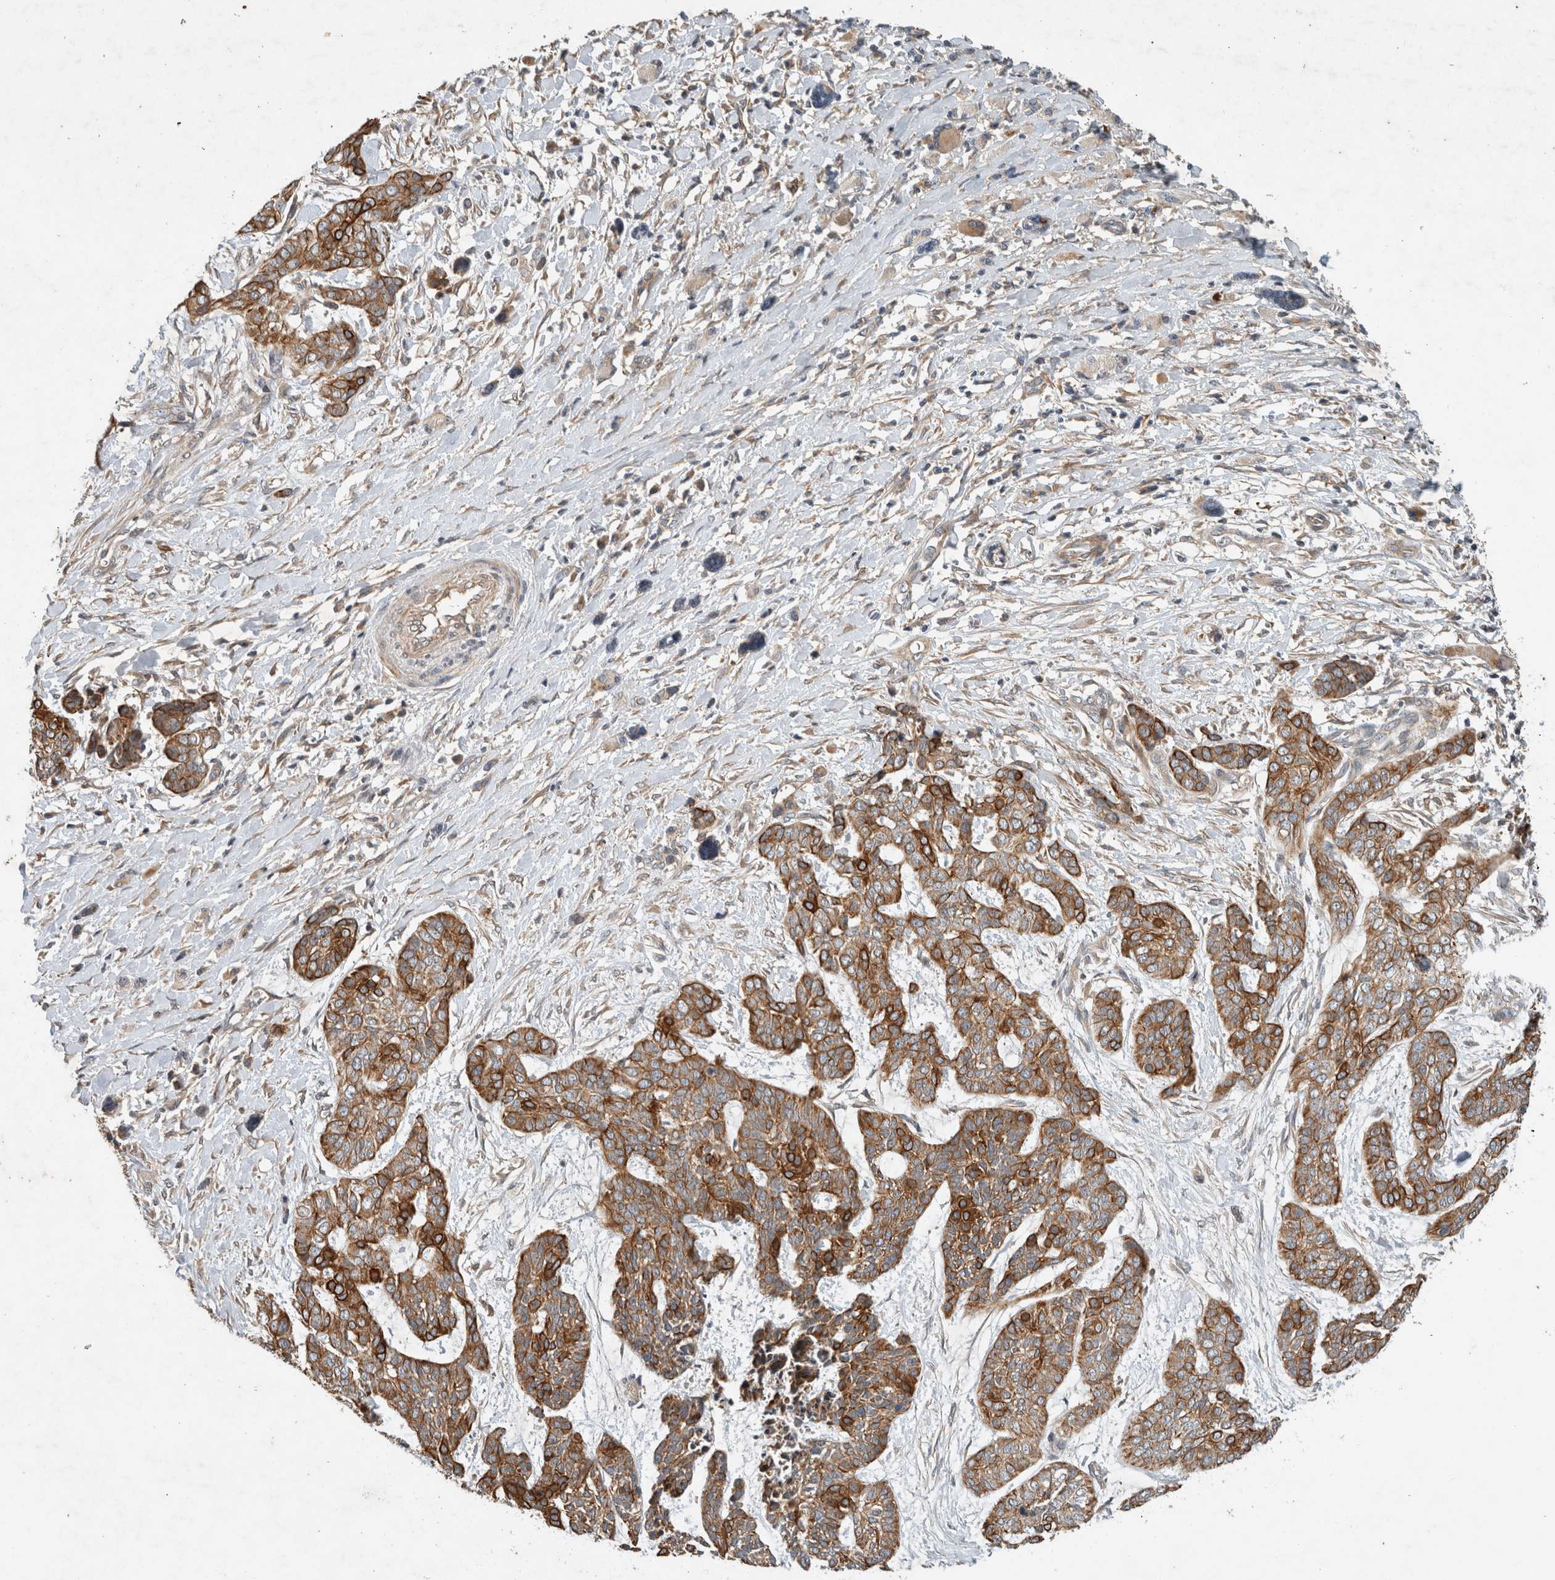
{"staining": {"intensity": "strong", "quantity": ">75%", "location": "cytoplasmic/membranous"}, "tissue": "skin cancer", "cell_type": "Tumor cells", "image_type": "cancer", "snomed": [{"axis": "morphology", "description": "Basal cell carcinoma"}, {"axis": "topography", "description": "Skin"}], "caption": "Skin cancer stained with a brown dye demonstrates strong cytoplasmic/membranous positive positivity in approximately >75% of tumor cells.", "gene": "ARMC9", "patient": {"sex": "female", "age": 64}}